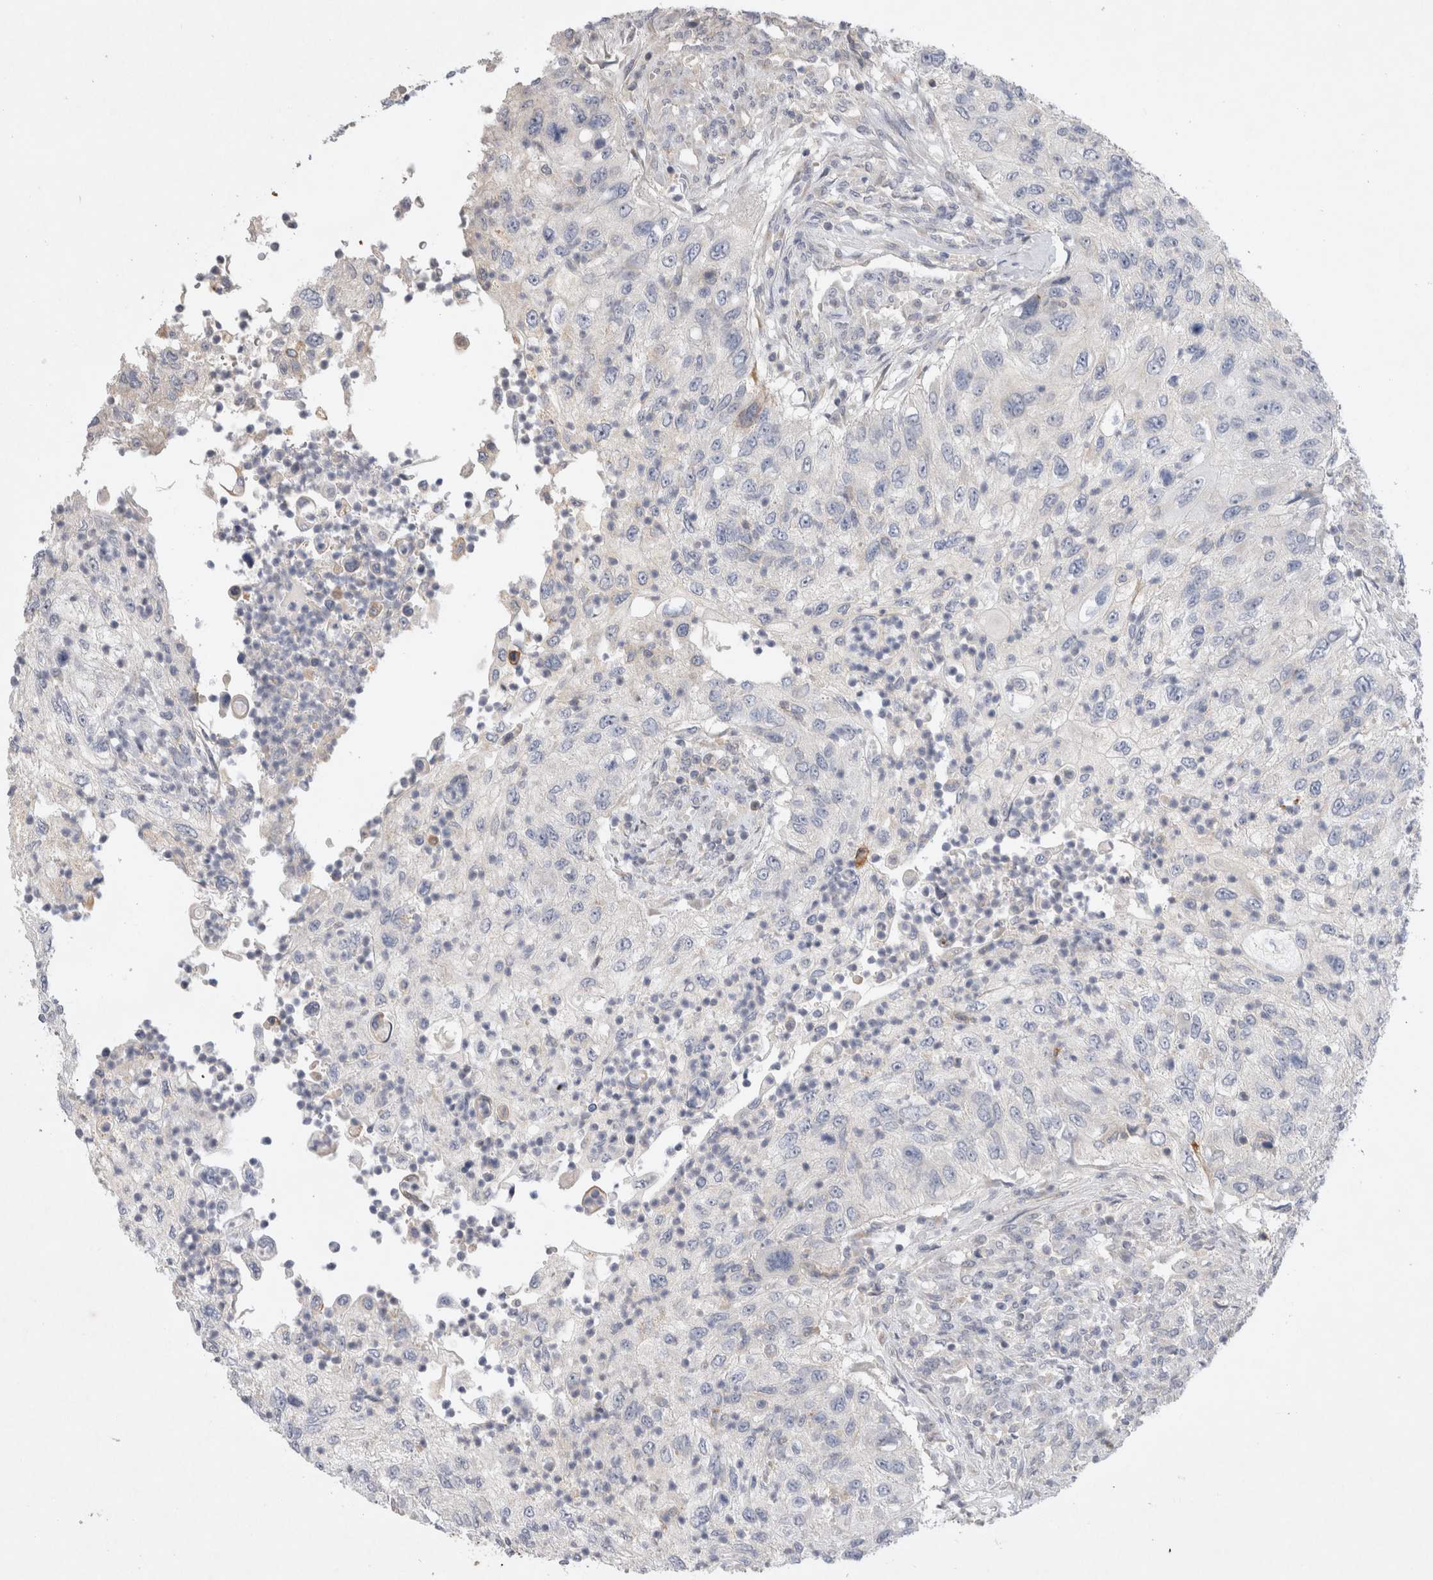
{"staining": {"intensity": "negative", "quantity": "none", "location": "none"}, "tissue": "urothelial cancer", "cell_type": "Tumor cells", "image_type": "cancer", "snomed": [{"axis": "morphology", "description": "Urothelial carcinoma, High grade"}, {"axis": "topography", "description": "Urinary bladder"}], "caption": "The image displays no significant staining in tumor cells of urothelial cancer. Brightfield microscopy of IHC stained with DAB (3,3'-diaminobenzidine) (brown) and hematoxylin (blue), captured at high magnification.", "gene": "GAS1", "patient": {"sex": "female", "age": 60}}